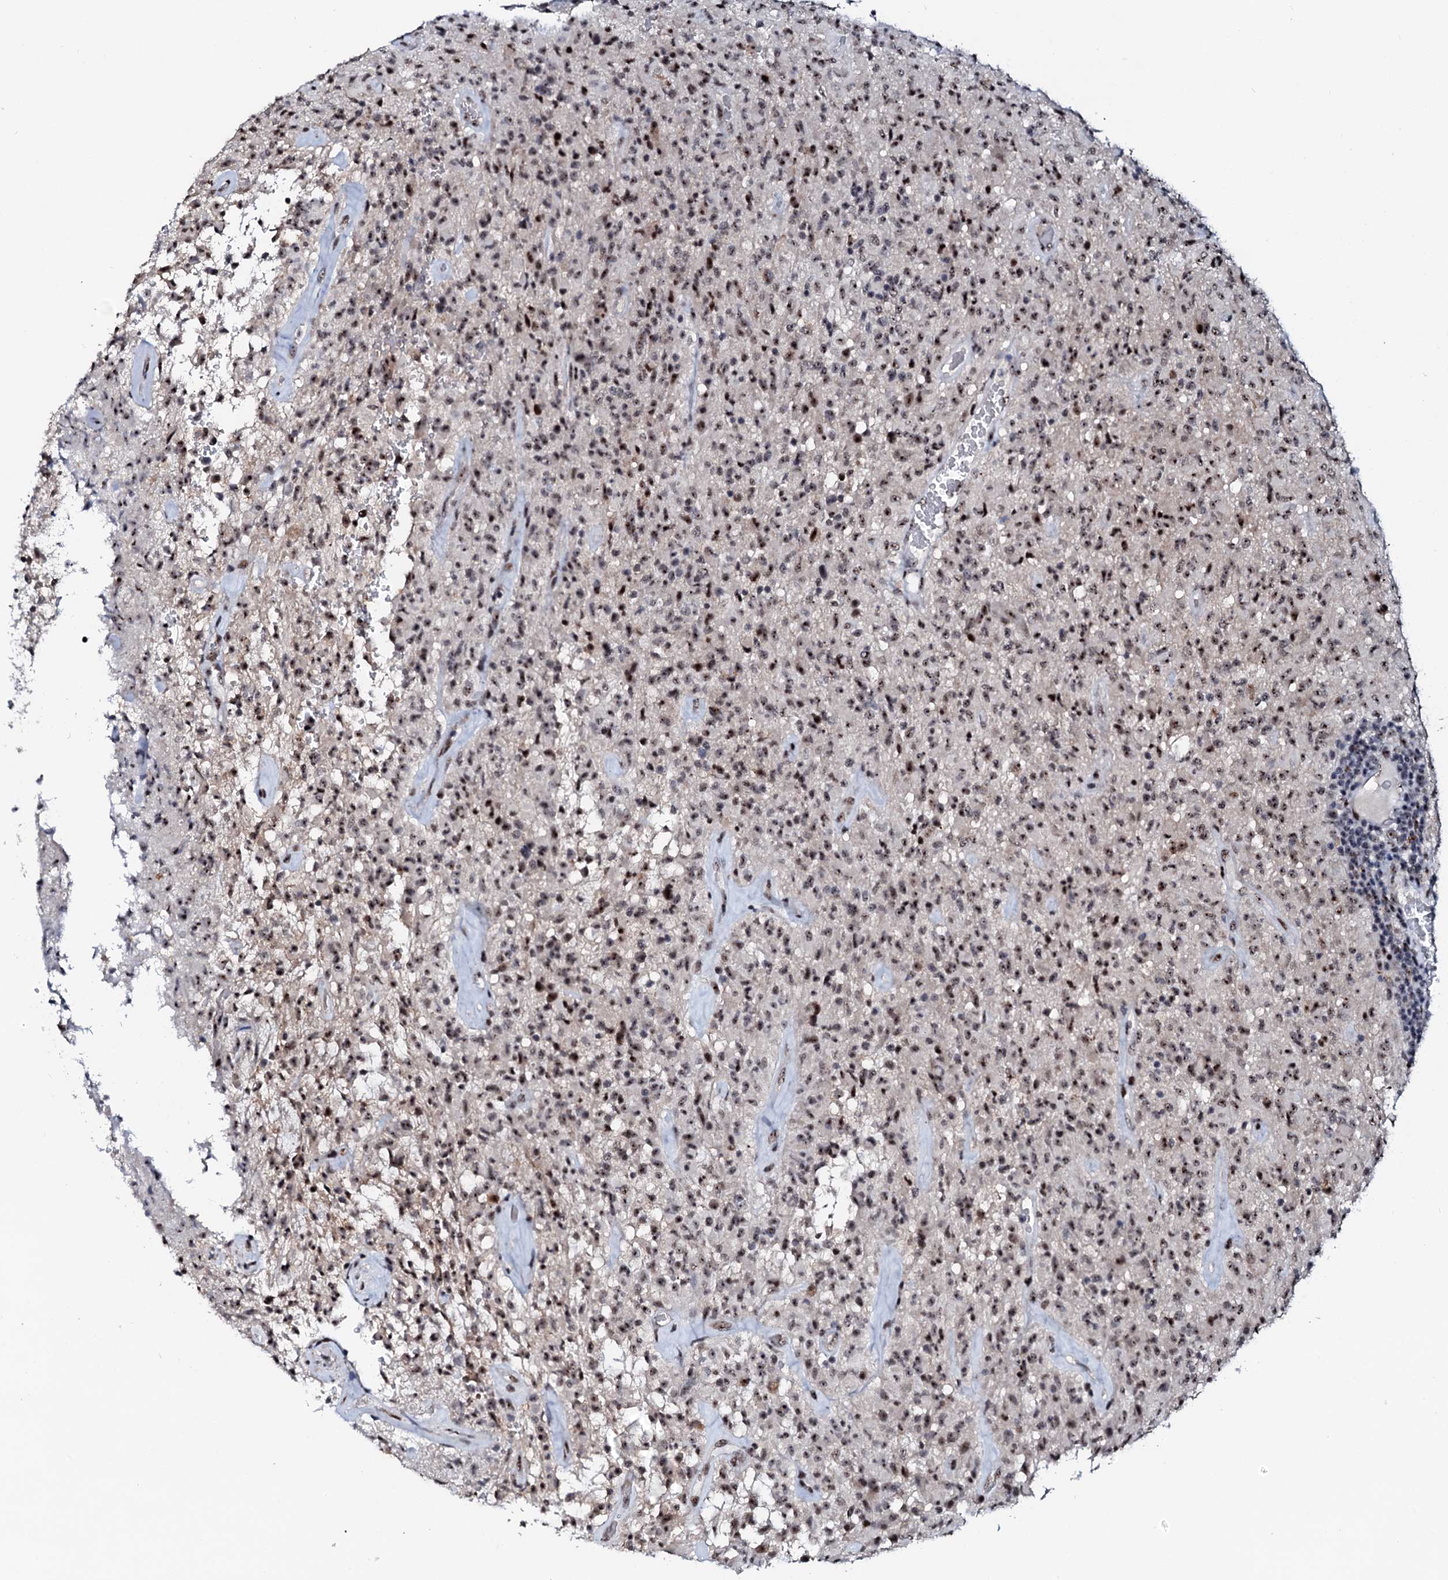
{"staining": {"intensity": "moderate", "quantity": ">75%", "location": "nuclear"}, "tissue": "glioma", "cell_type": "Tumor cells", "image_type": "cancer", "snomed": [{"axis": "morphology", "description": "Glioma, malignant, High grade"}, {"axis": "topography", "description": "Brain"}], "caption": "Moderate nuclear positivity for a protein is identified in approximately >75% of tumor cells of glioma using immunohistochemistry.", "gene": "NEUROG3", "patient": {"sex": "female", "age": 57}}